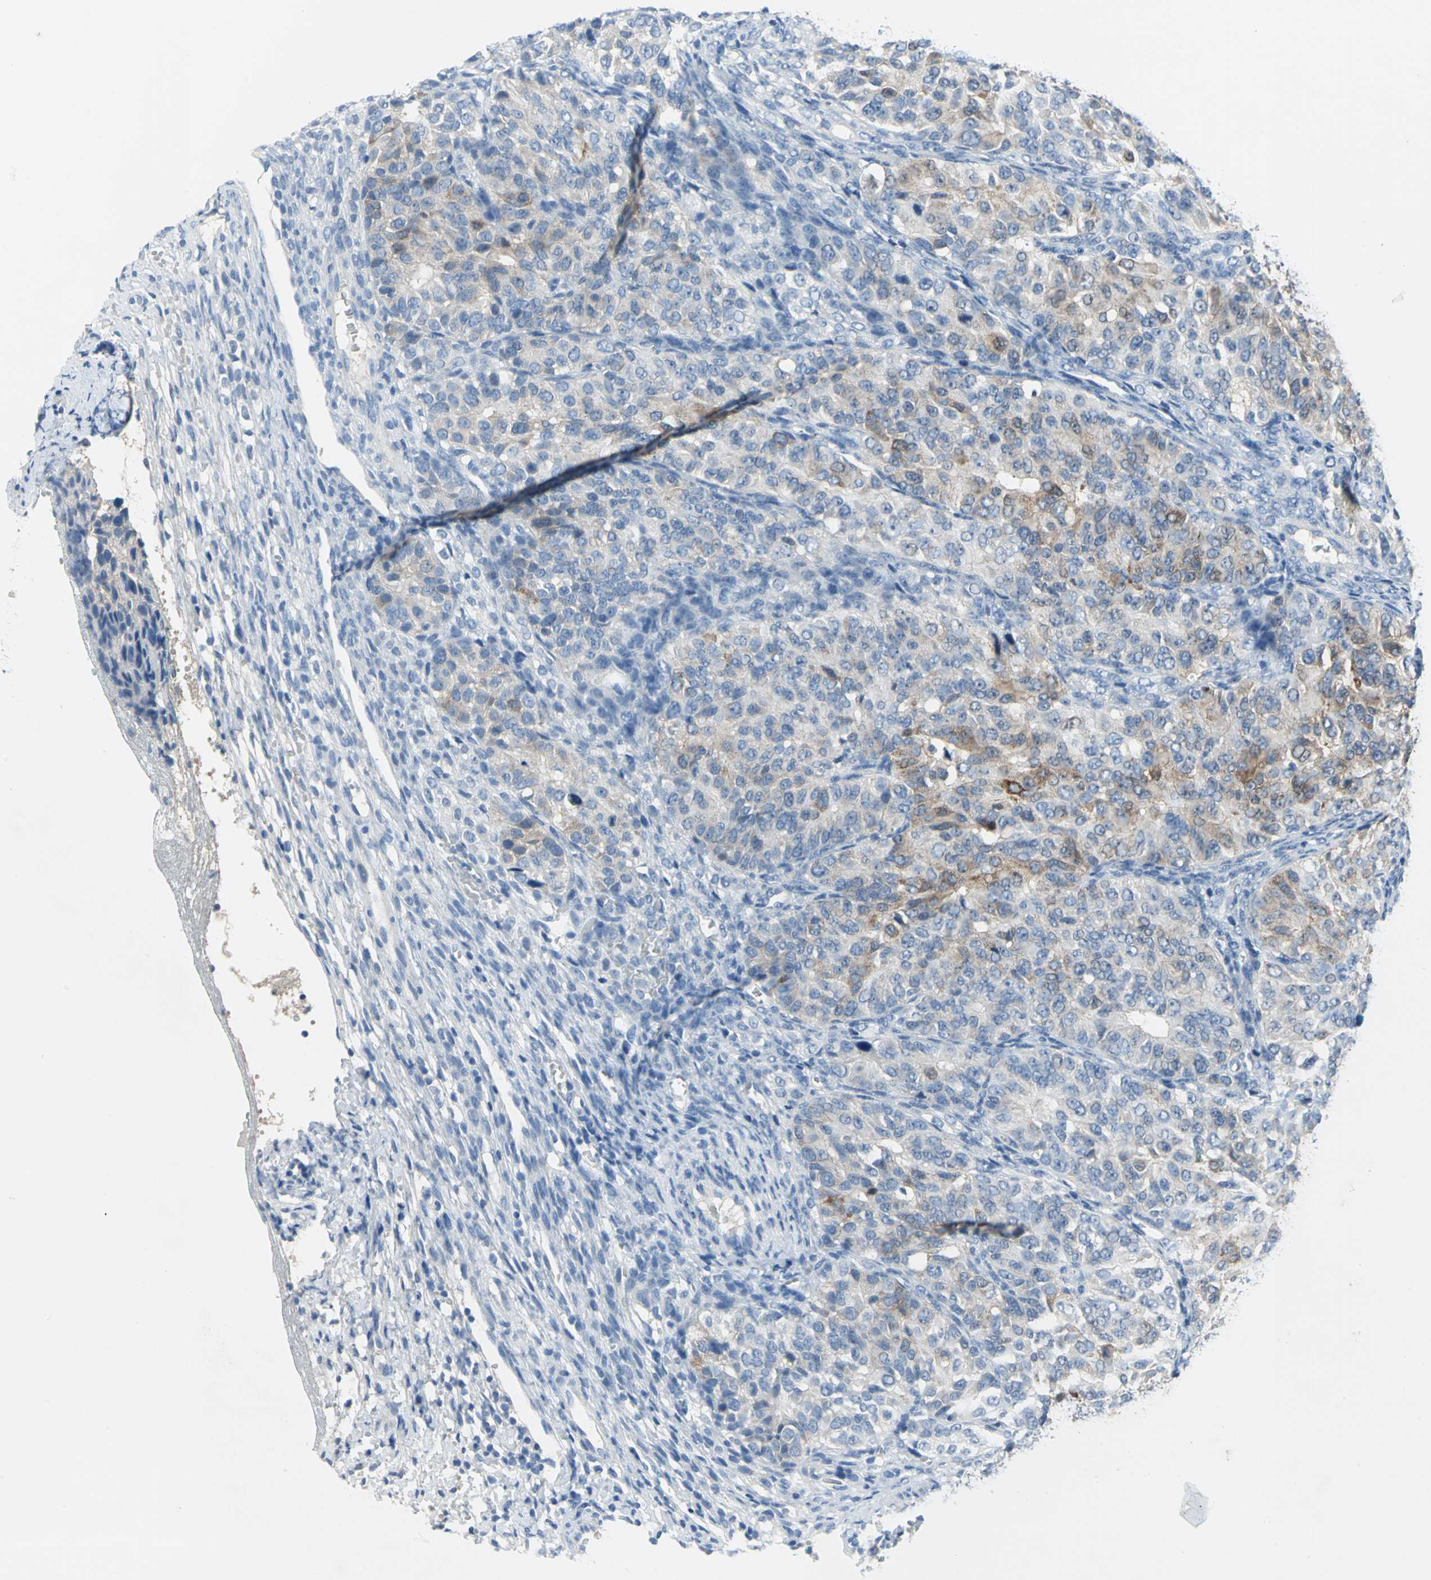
{"staining": {"intensity": "weak", "quantity": "25%-75%", "location": "cytoplasmic/membranous,nuclear"}, "tissue": "ovarian cancer", "cell_type": "Tumor cells", "image_type": "cancer", "snomed": [{"axis": "morphology", "description": "Carcinoma, endometroid"}, {"axis": "topography", "description": "Ovary"}], "caption": "High-magnification brightfield microscopy of ovarian cancer stained with DAB (3,3'-diaminobenzidine) (brown) and counterstained with hematoxylin (blue). tumor cells exhibit weak cytoplasmic/membranous and nuclear positivity is appreciated in approximately25%-75% of cells.", "gene": "SFN", "patient": {"sex": "female", "age": 51}}